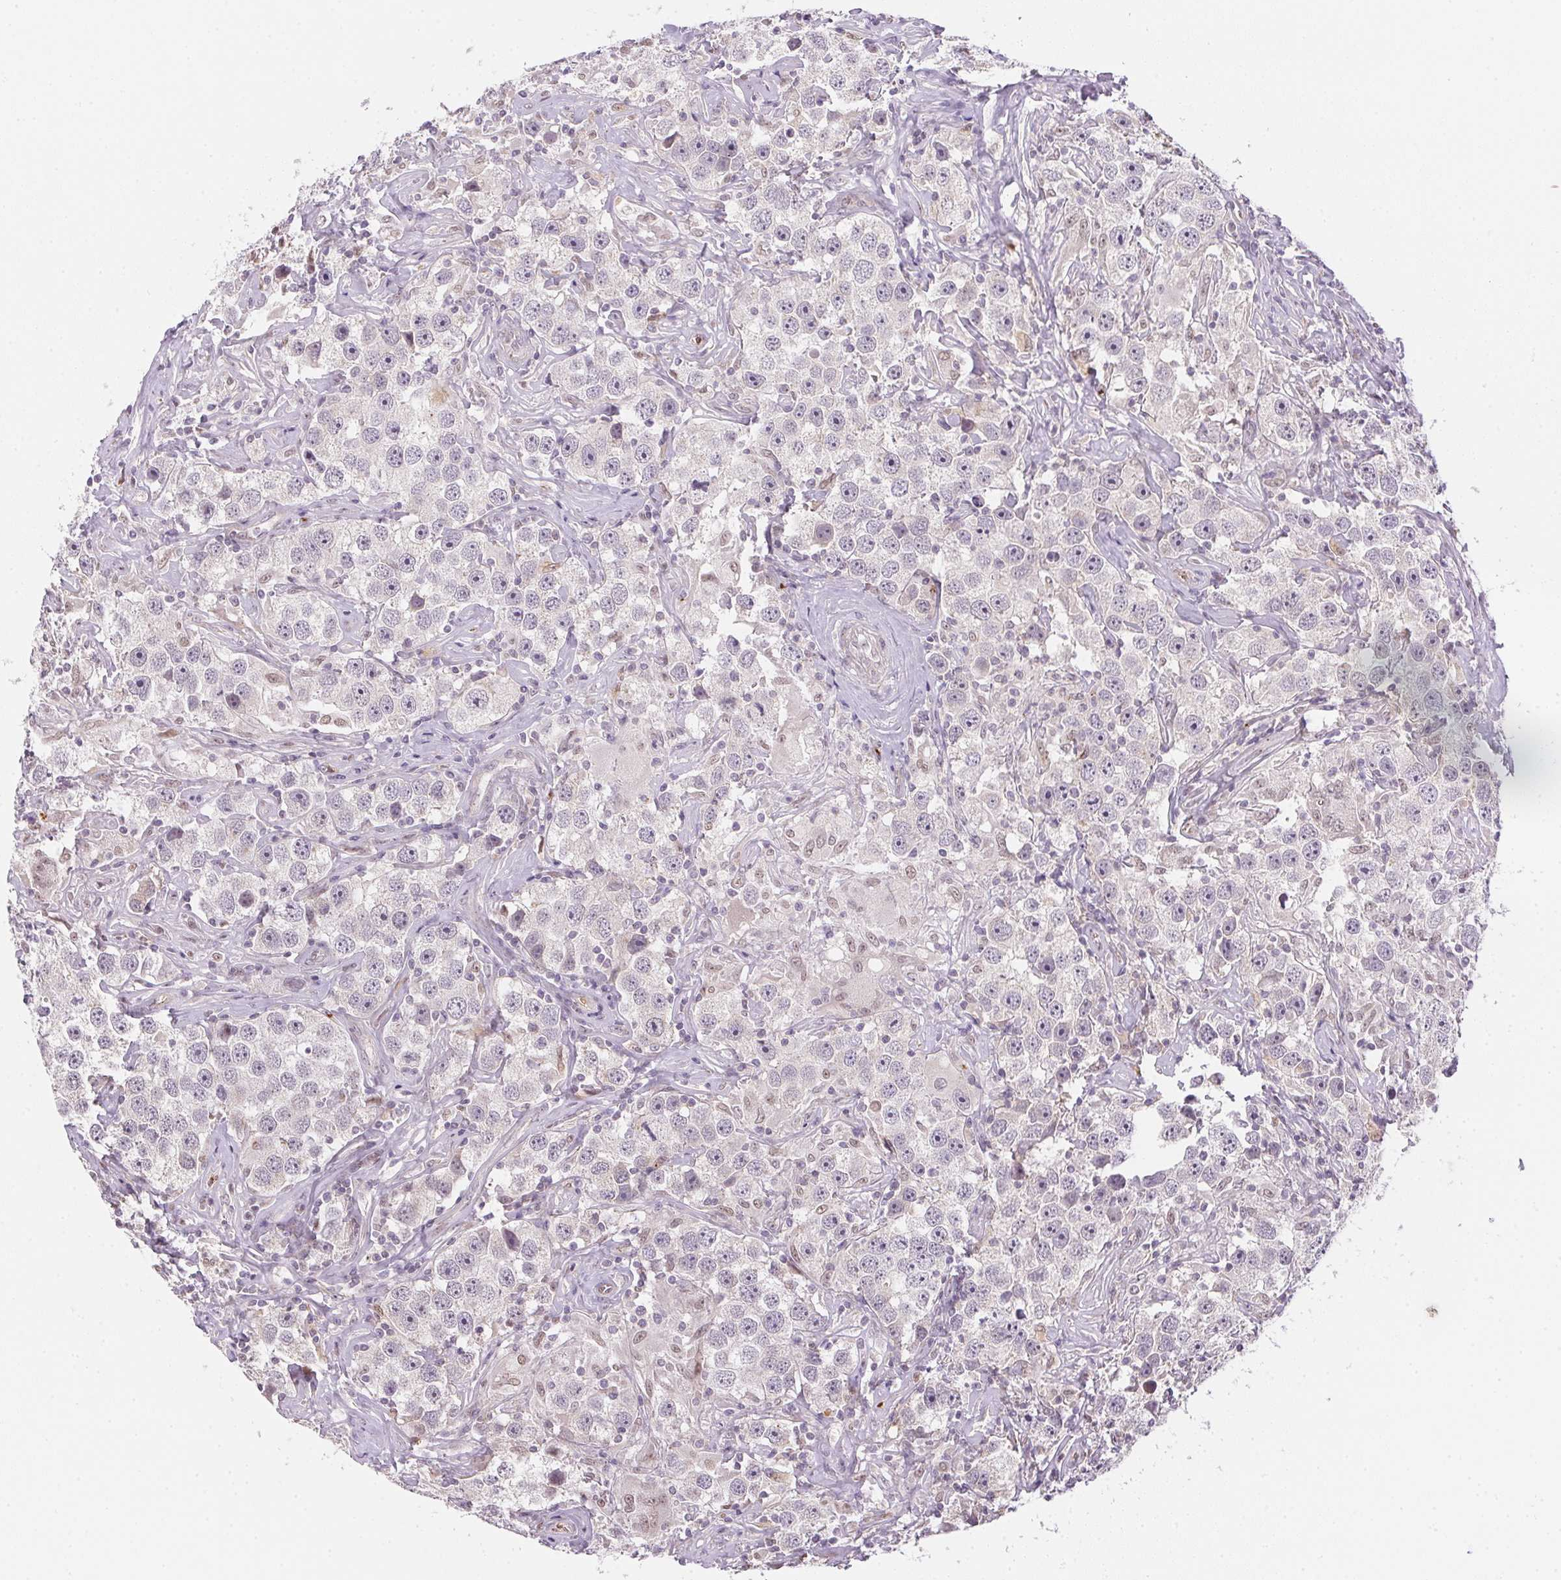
{"staining": {"intensity": "negative", "quantity": "none", "location": "none"}, "tissue": "testis cancer", "cell_type": "Tumor cells", "image_type": "cancer", "snomed": [{"axis": "morphology", "description": "Seminoma, NOS"}, {"axis": "topography", "description": "Testis"}], "caption": "Protein analysis of testis cancer shows no significant positivity in tumor cells.", "gene": "METTL13", "patient": {"sex": "male", "age": 49}}